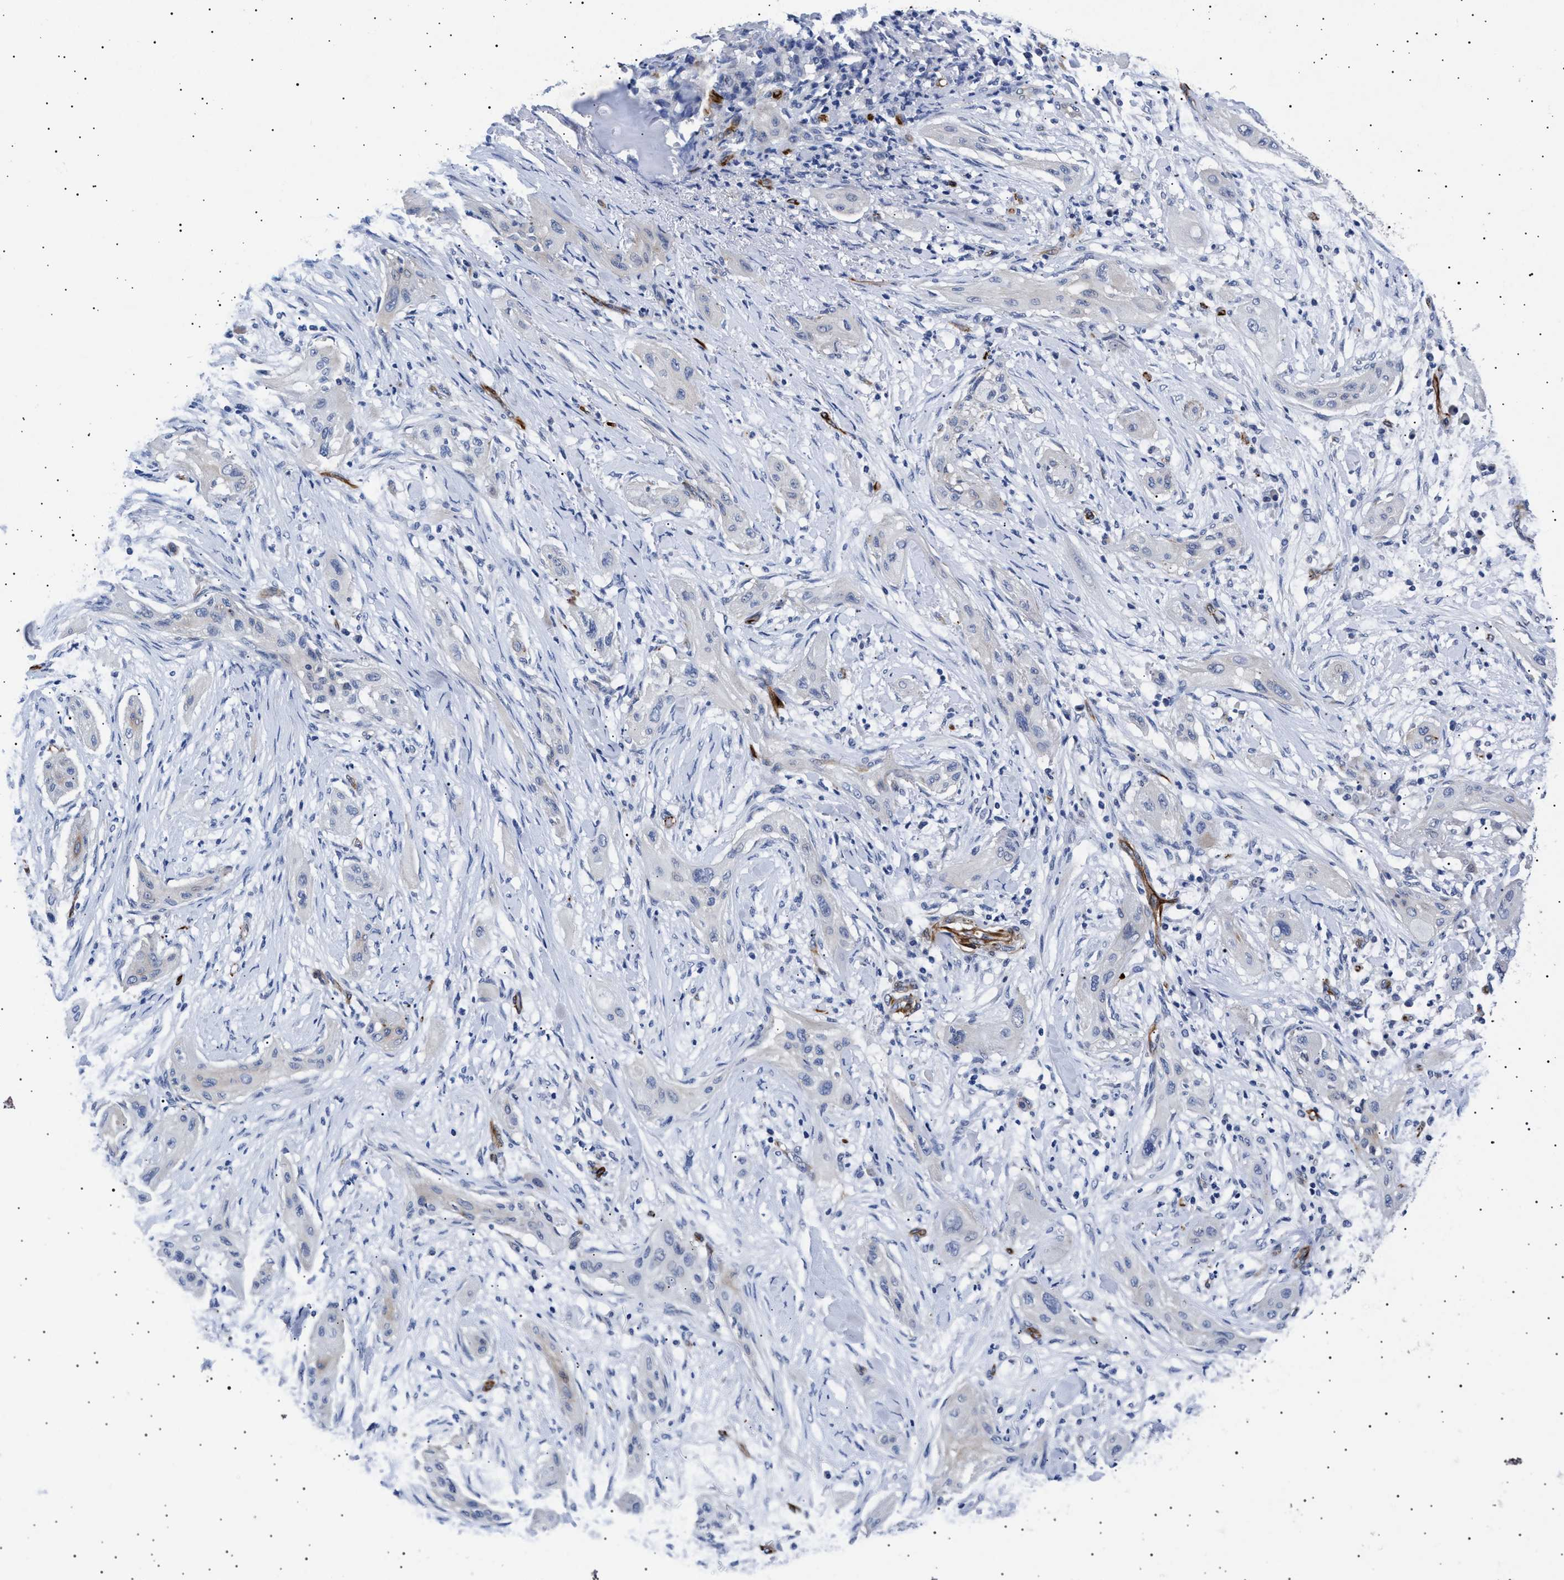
{"staining": {"intensity": "negative", "quantity": "none", "location": "none"}, "tissue": "lung cancer", "cell_type": "Tumor cells", "image_type": "cancer", "snomed": [{"axis": "morphology", "description": "Squamous cell carcinoma, NOS"}, {"axis": "topography", "description": "Lung"}], "caption": "Lung squamous cell carcinoma stained for a protein using IHC displays no positivity tumor cells.", "gene": "OLFML2A", "patient": {"sex": "female", "age": 47}}